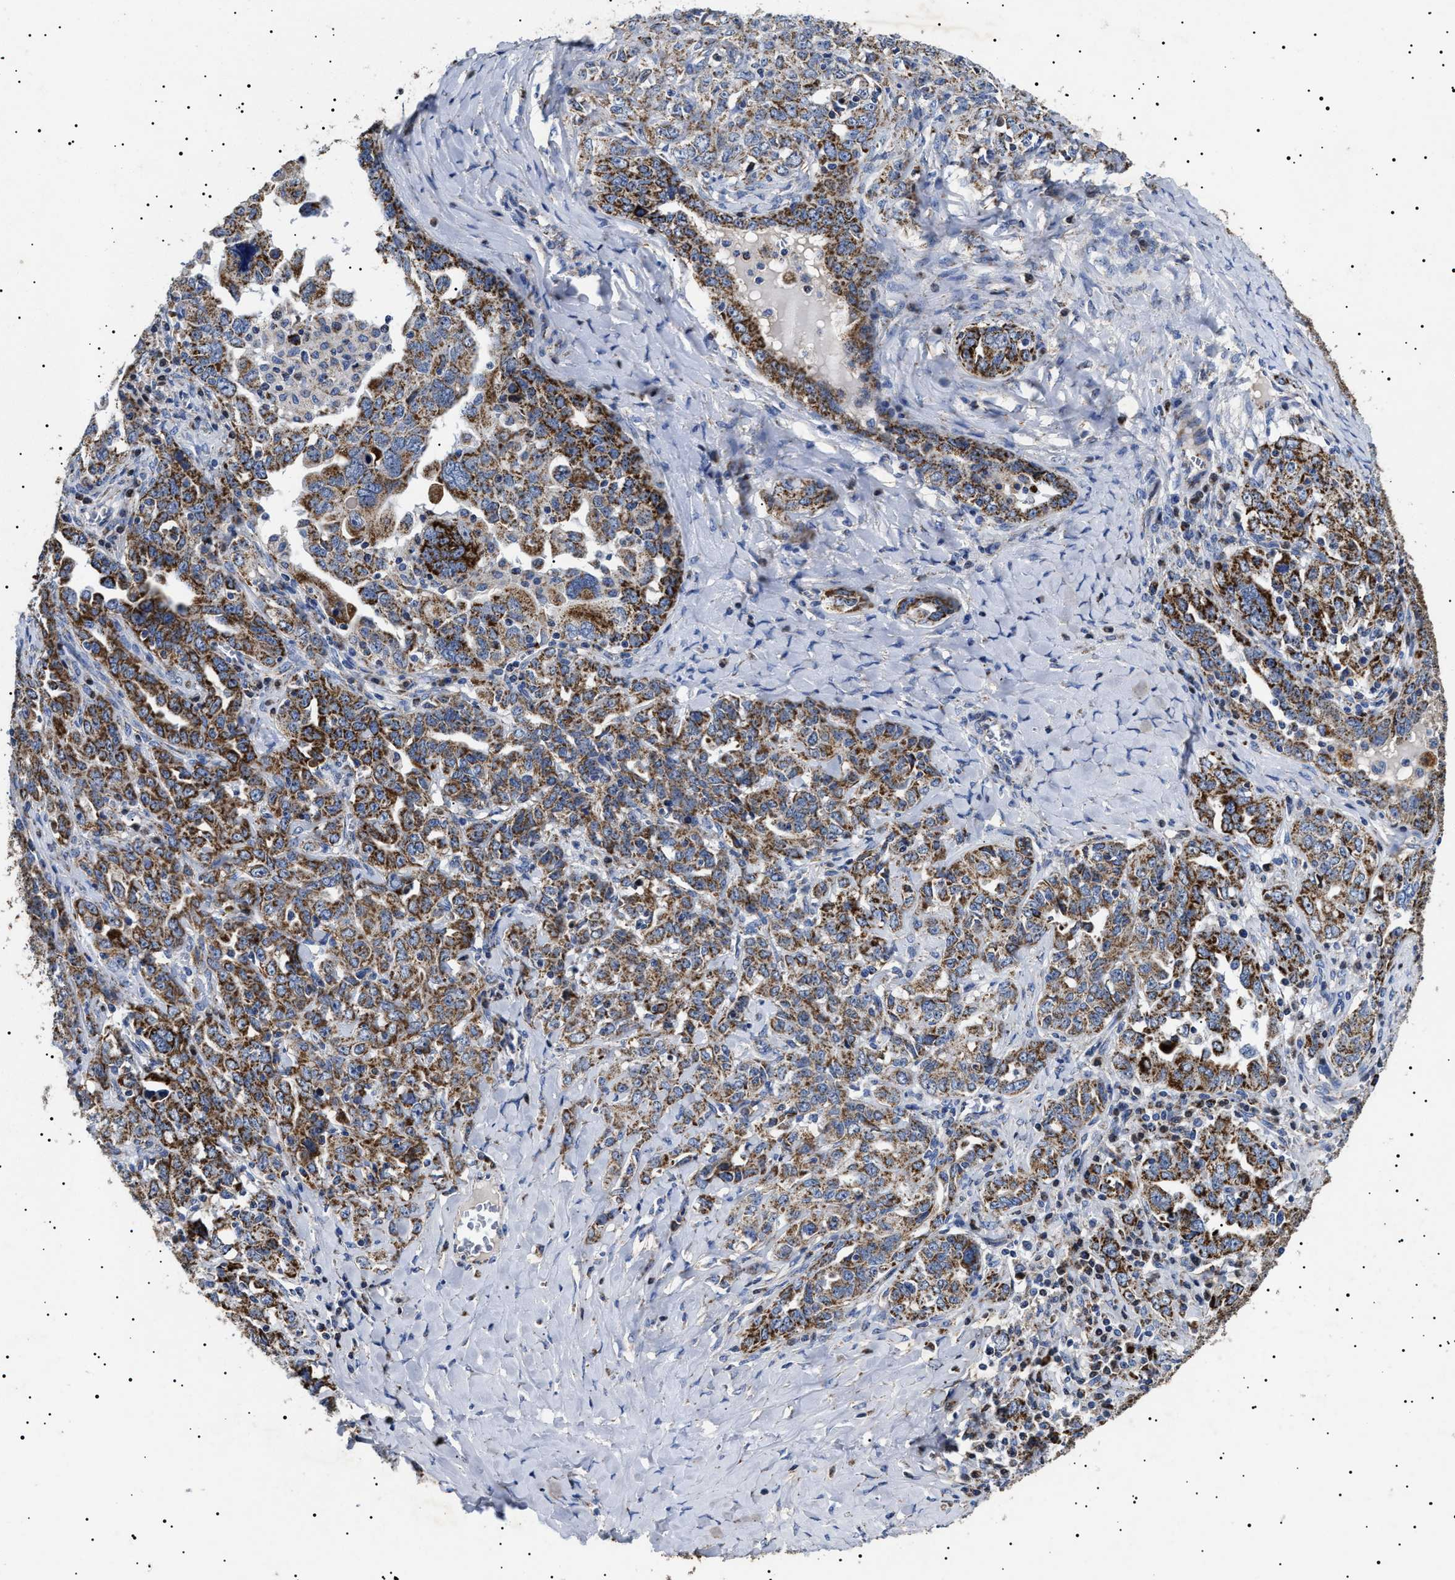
{"staining": {"intensity": "strong", "quantity": ">75%", "location": "cytoplasmic/membranous"}, "tissue": "ovarian cancer", "cell_type": "Tumor cells", "image_type": "cancer", "snomed": [{"axis": "morphology", "description": "Carcinoma, endometroid"}, {"axis": "topography", "description": "Ovary"}], "caption": "IHC of ovarian cancer exhibits high levels of strong cytoplasmic/membranous staining in about >75% of tumor cells.", "gene": "CHRDL2", "patient": {"sex": "female", "age": 62}}